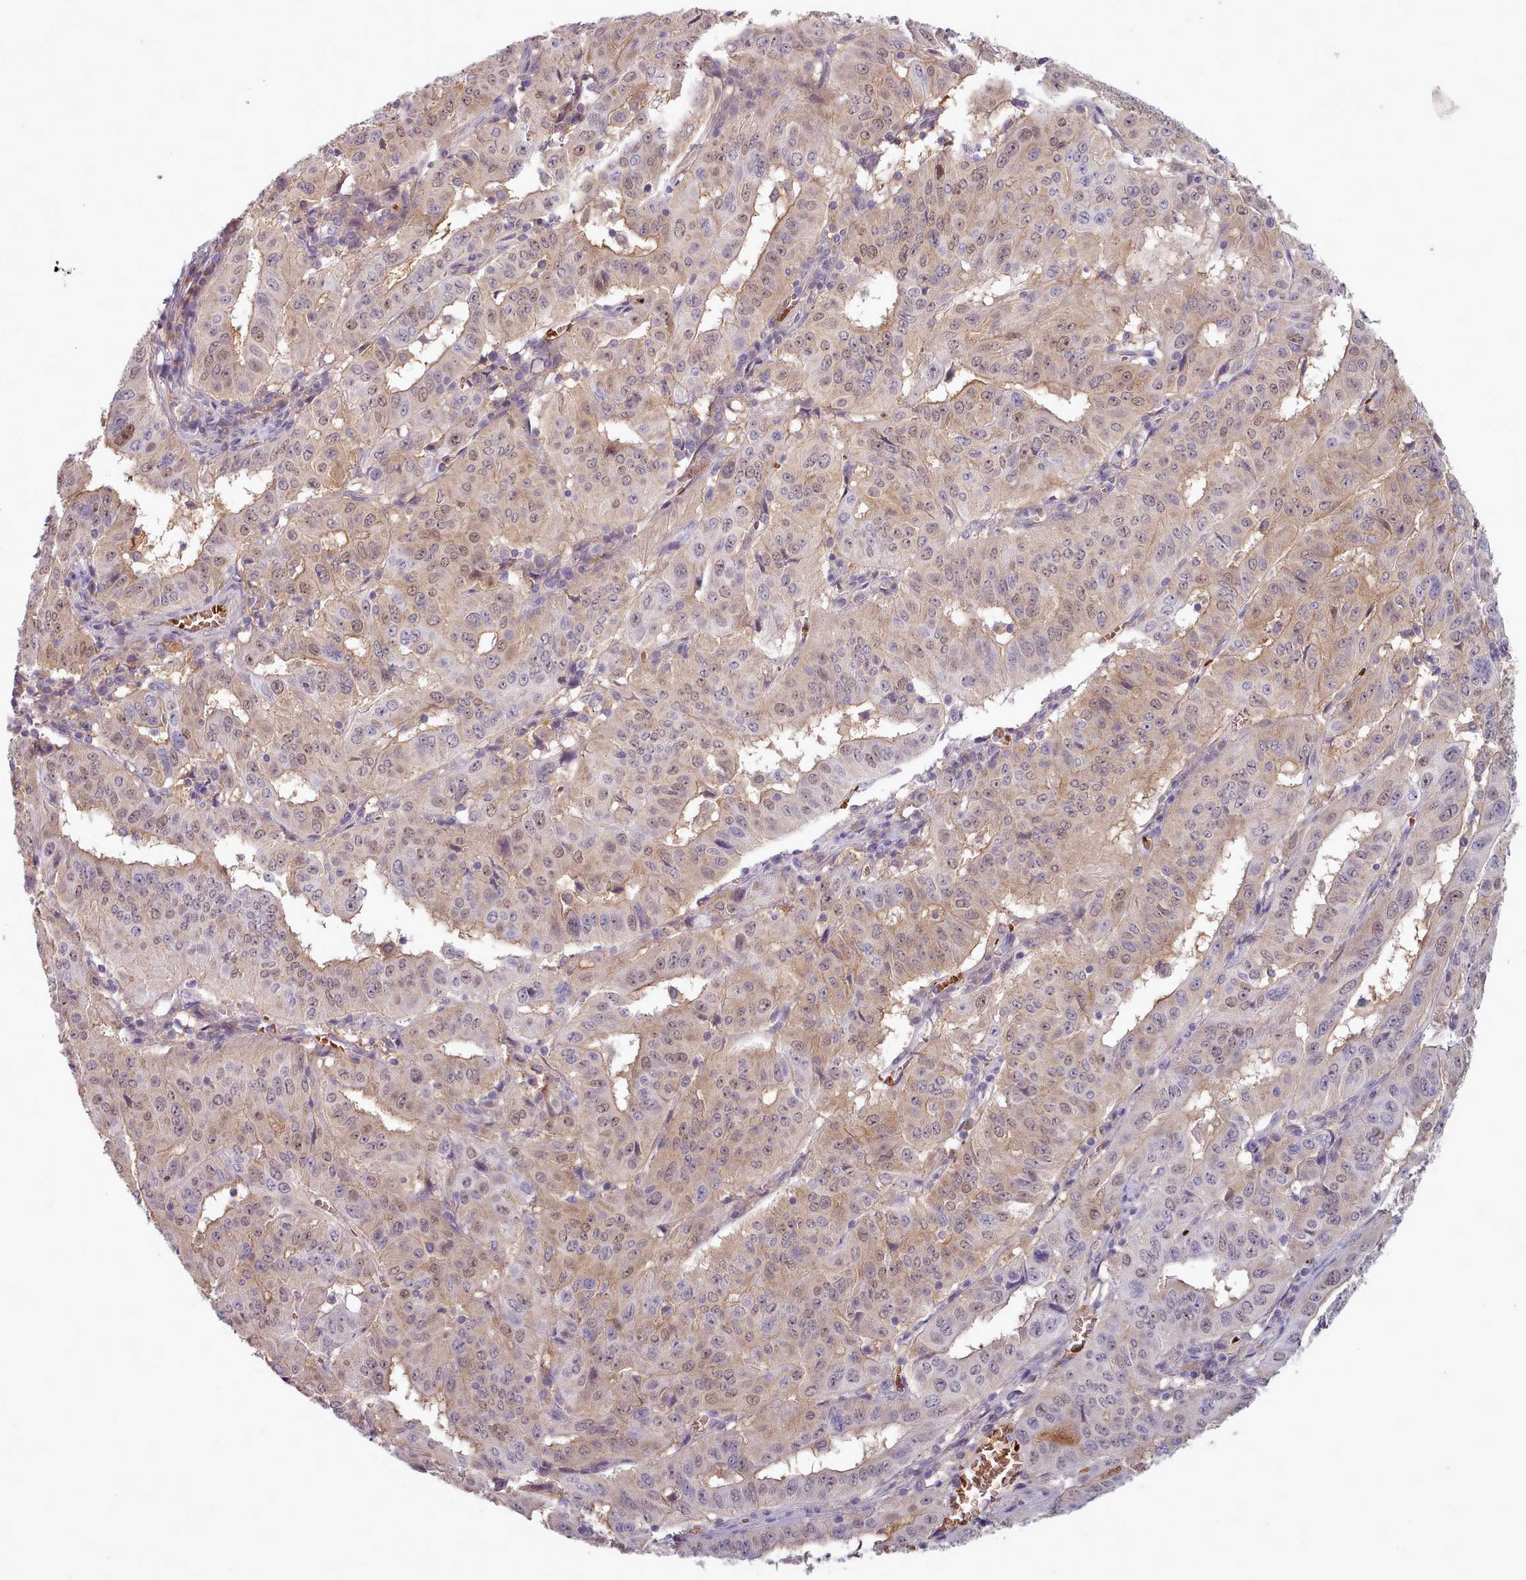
{"staining": {"intensity": "moderate", "quantity": ">75%", "location": "cytoplasmic/membranous,nuclear"}, "tissue": "pancreatic cancer", "cell_type": "Tumor cells", "image_type": "cancer", "snomed": [{"axis": "morphology", "description": "Adenocarcinoma, NOS"}, {"axis": "topography", "description": "Pancreas"}], "caption": "Protein staining by immunohistochemistry shows moderate cytoplasmic/membranous and nuclear positivity in about >75% of tumor cells in pancreatic adenocarcinoma.", "gene": "CLNS1A", "patient": {"sex": "male", "age": 63}}